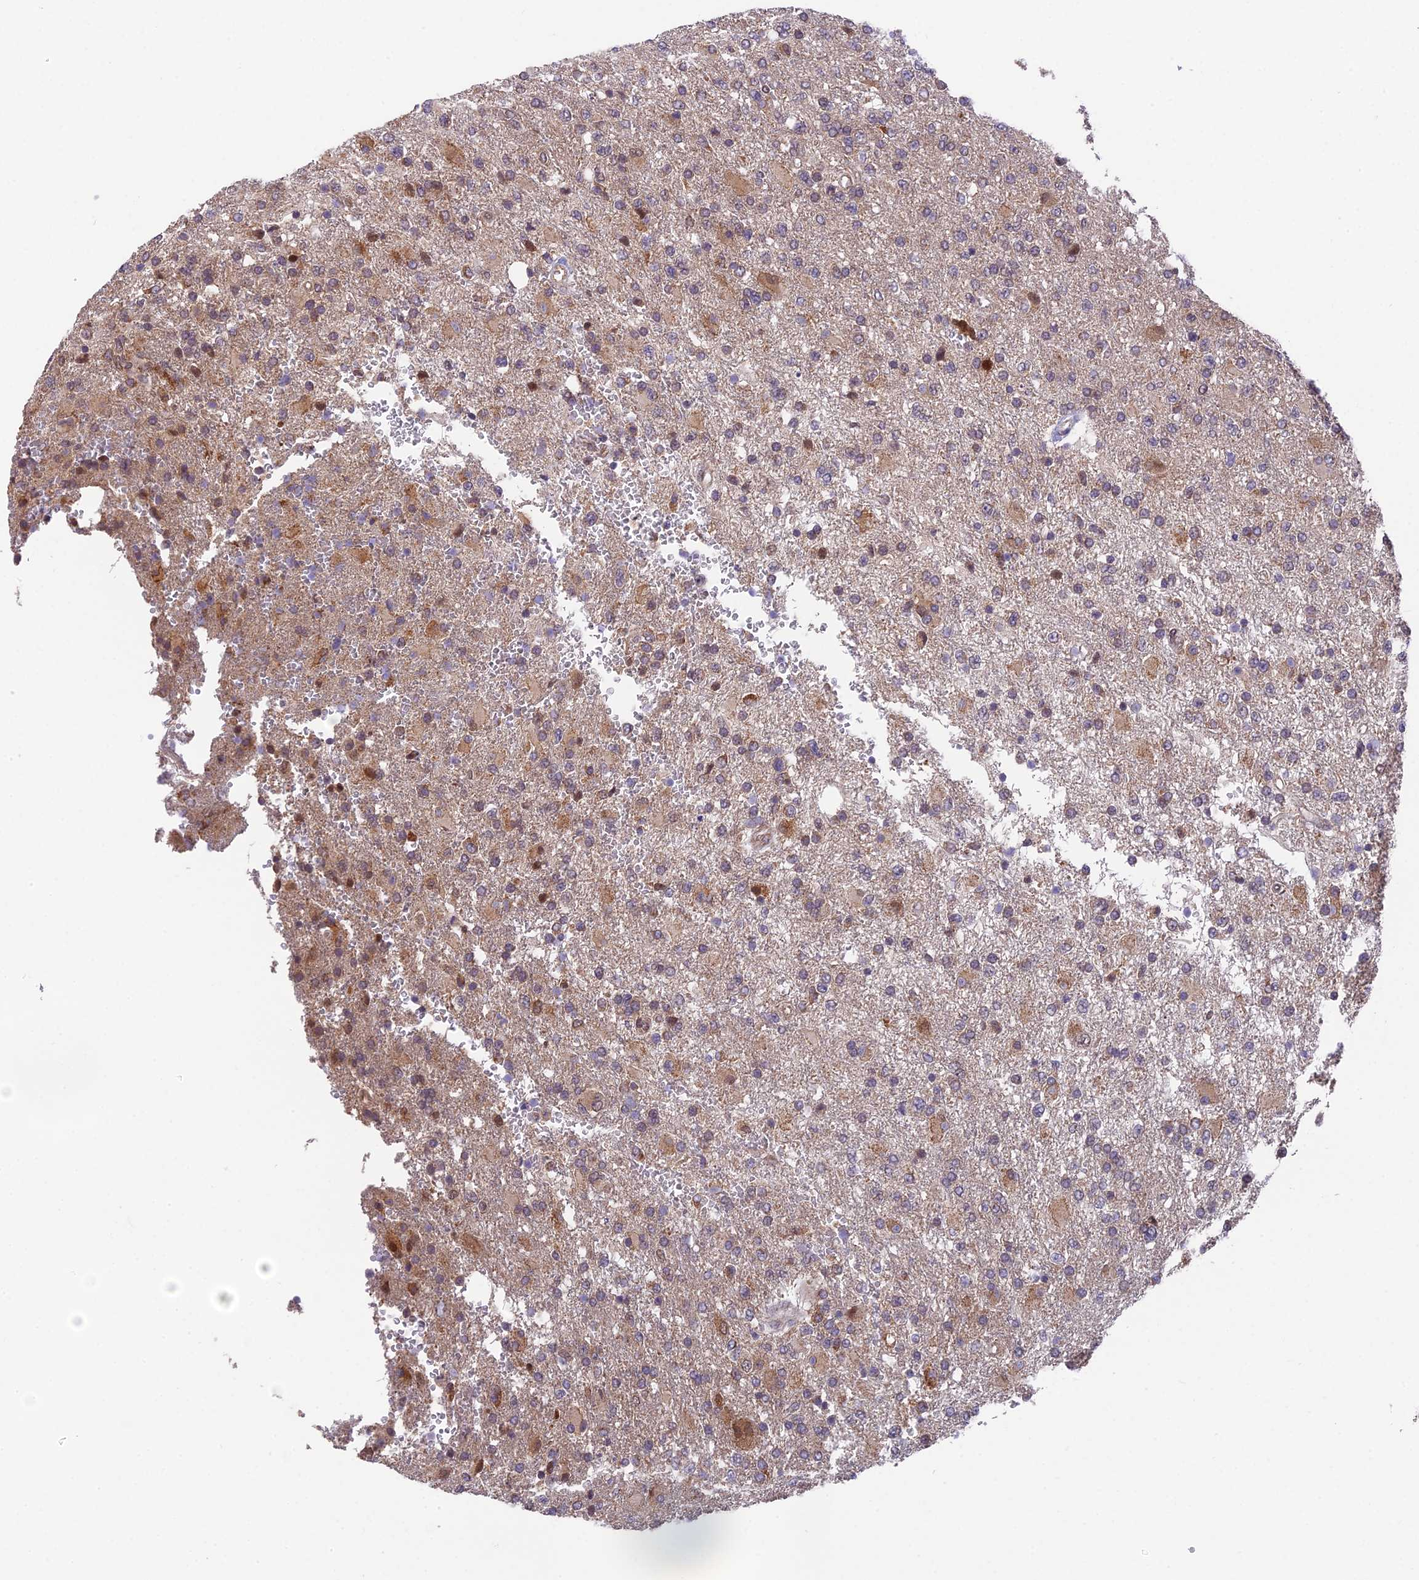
{"staining": {"intensity": "moderate", "quantity": "<25%", "location": "cytoplasmic/membranous"}, "tissue": "glioma", "cell_type": "Tumor cells", "image_type": "cancer", "snomed": [{"axis": "morphology", "description": "Glioma, malignant, High grade"}, {"axis": "topography", "description": "Brain"}], "caption": "Immunohistochemistry of malignant glioma (high-grade) displays low levels of moderate cytoplasmic/membranous expression in about <25% of tumor cells.", "gene": "CYP2R1", "patient": {"sex": "male", "age": 56}}